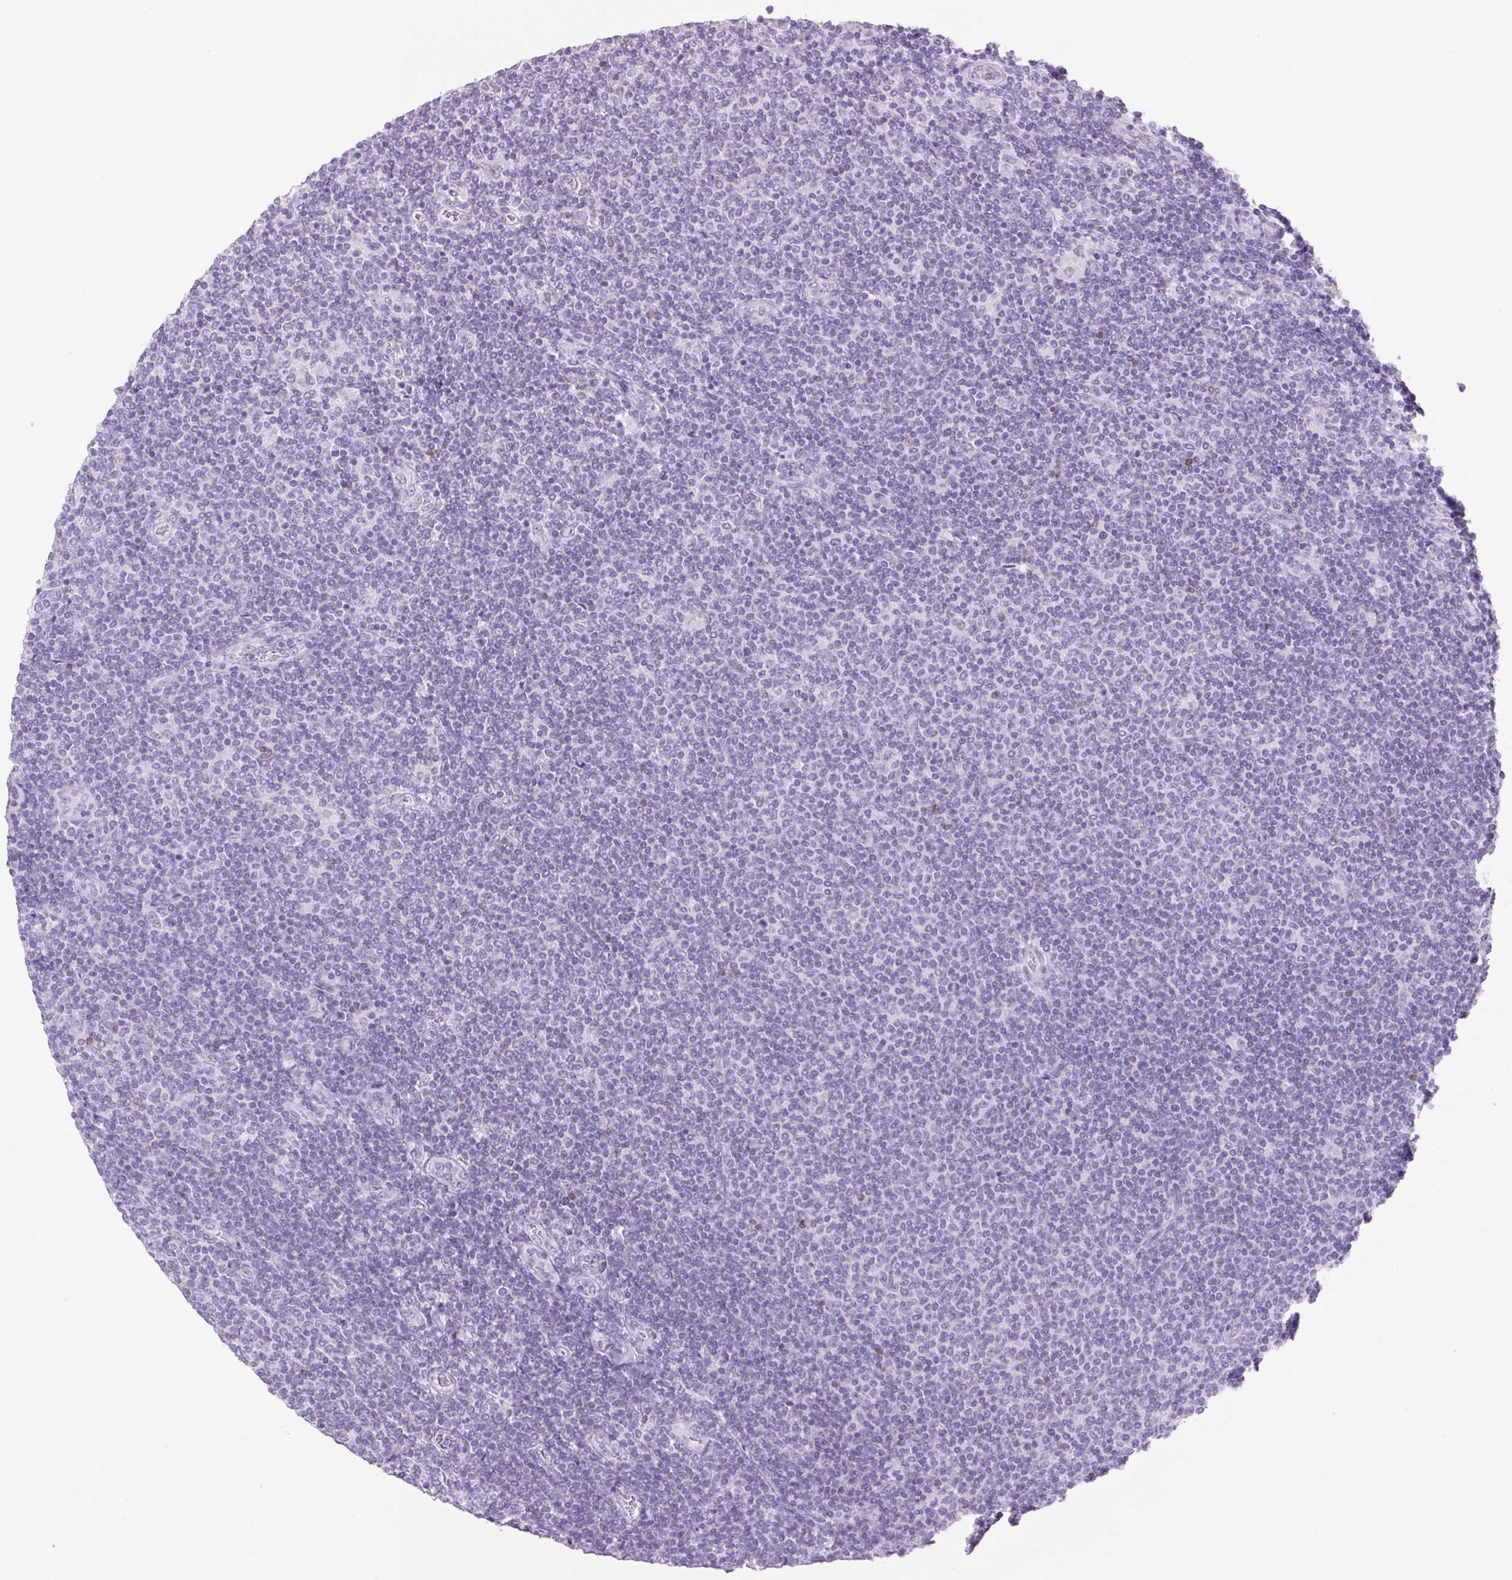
{"staining": {"intensity": "negative", "quantity": "none", "location": "none"}, "tissue": "lymphoma", "cell_type": "Tumor cells", "image_type": "cancer", "snomed": [{"axis": "morphology", "description": "Malignant lymphoma, non-Hodgkin's type, Low grade"}, {"axis": "topography", "description": "Lymph node"}], "caption": "Immunohistochemistry (IHC) histopathology image of human low-grade malignant lymphoma, non-Hodgkin's type stained for a protein (brown), which exhibits no staining in tumor cells.", "gene": "BCAS1", "patient": {"sex": "male", "age": 52}}